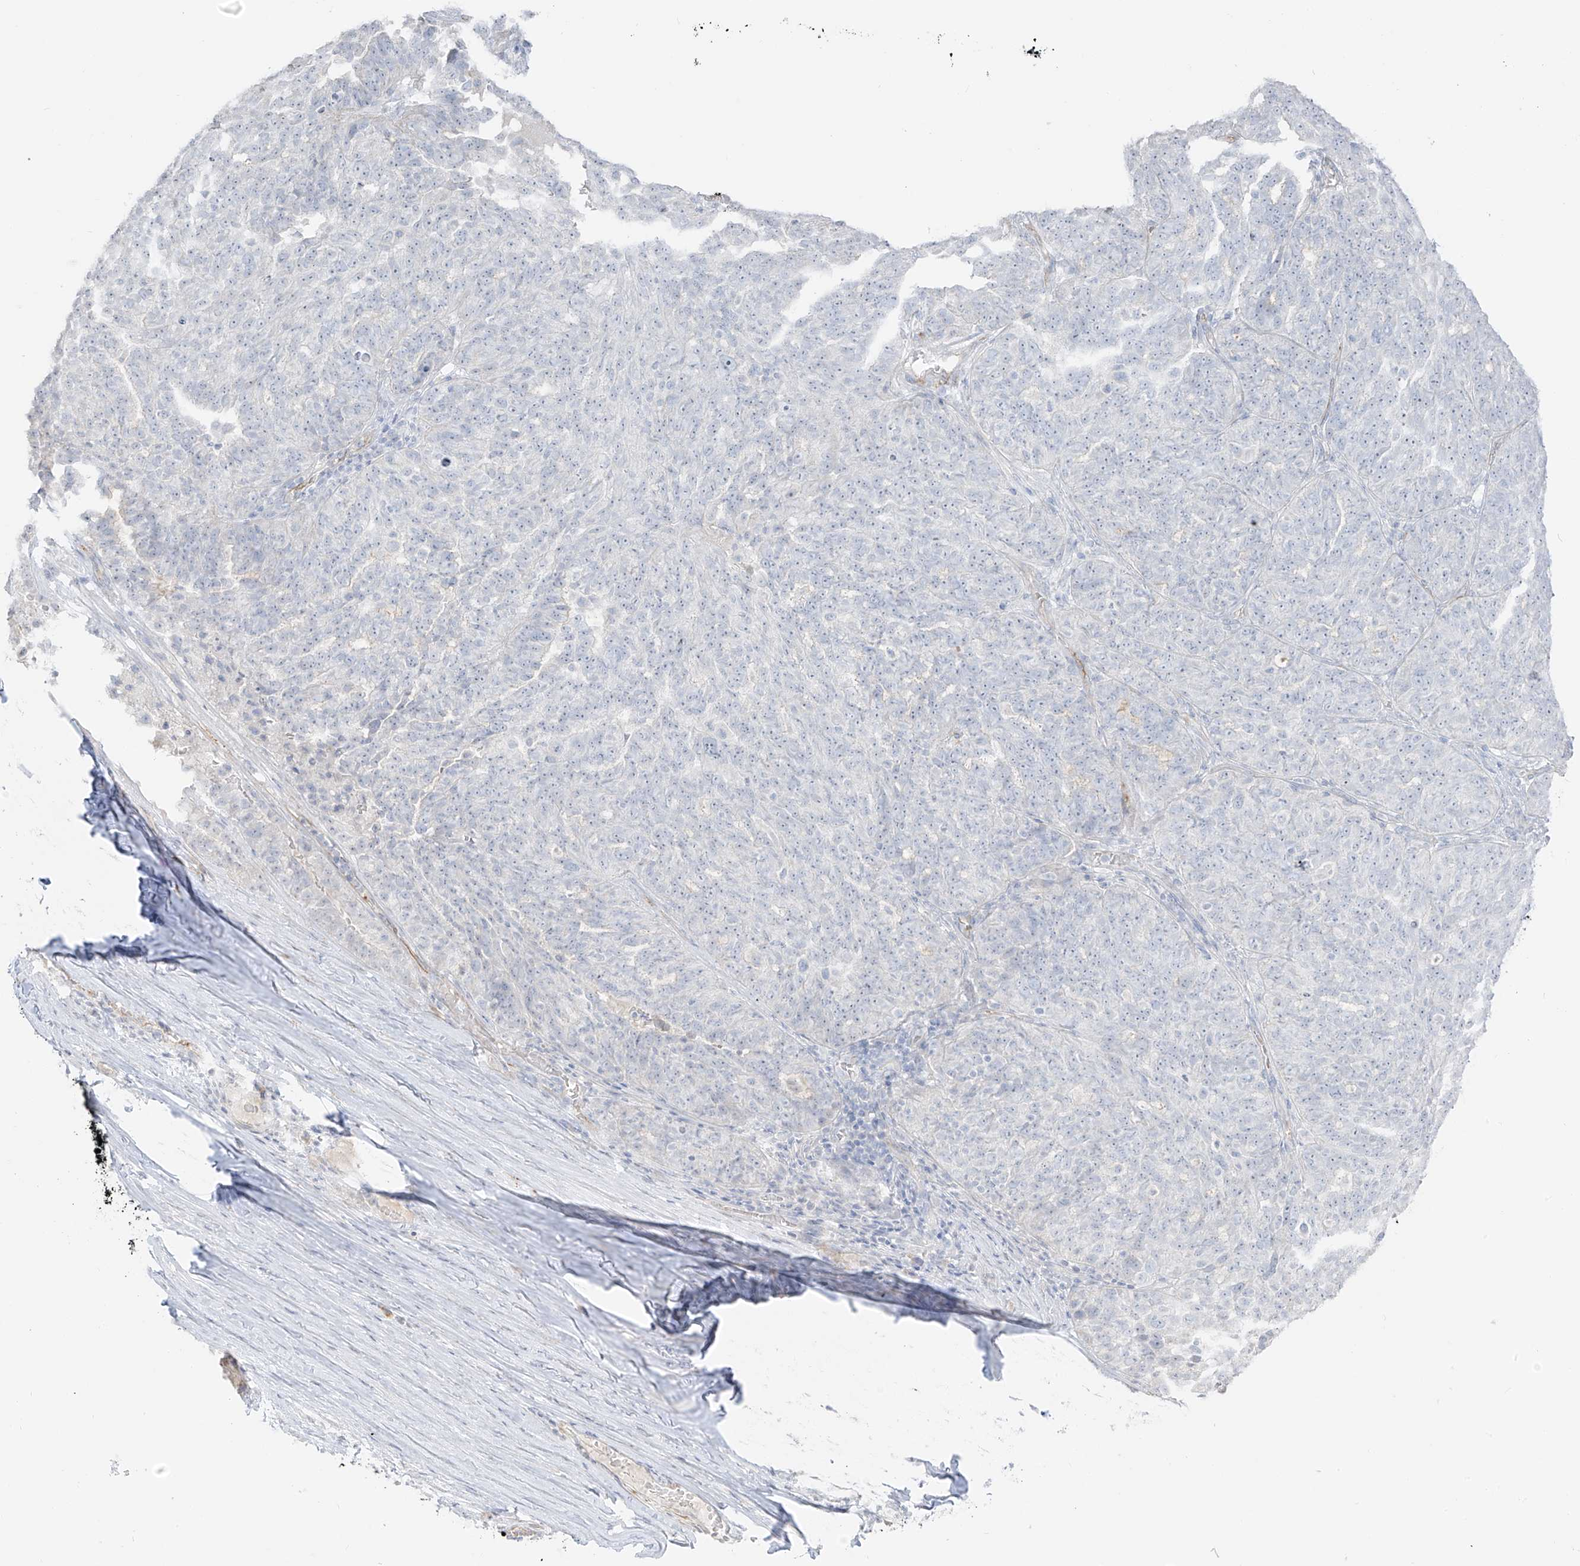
{"staining": {"intensity": "negative", "quantity": "none", "location": "none"}, "tissue": "ovarian cancer", "cell_type": "Tumor cells", "image_type": "cancer", "snomed": [{"axis": "morphology", "description": "Cystadenocarcinoma, serous, NOS"}, {"axis": "topography", "description": "Ovary"}], "caption": "Photomicrograph shows no significant protein staining in tumor cells of ovarian cancer (serous cystadenocarcinoma).", "gene": "C11orf87", "patient": {"sex": "female", "age": 59}}